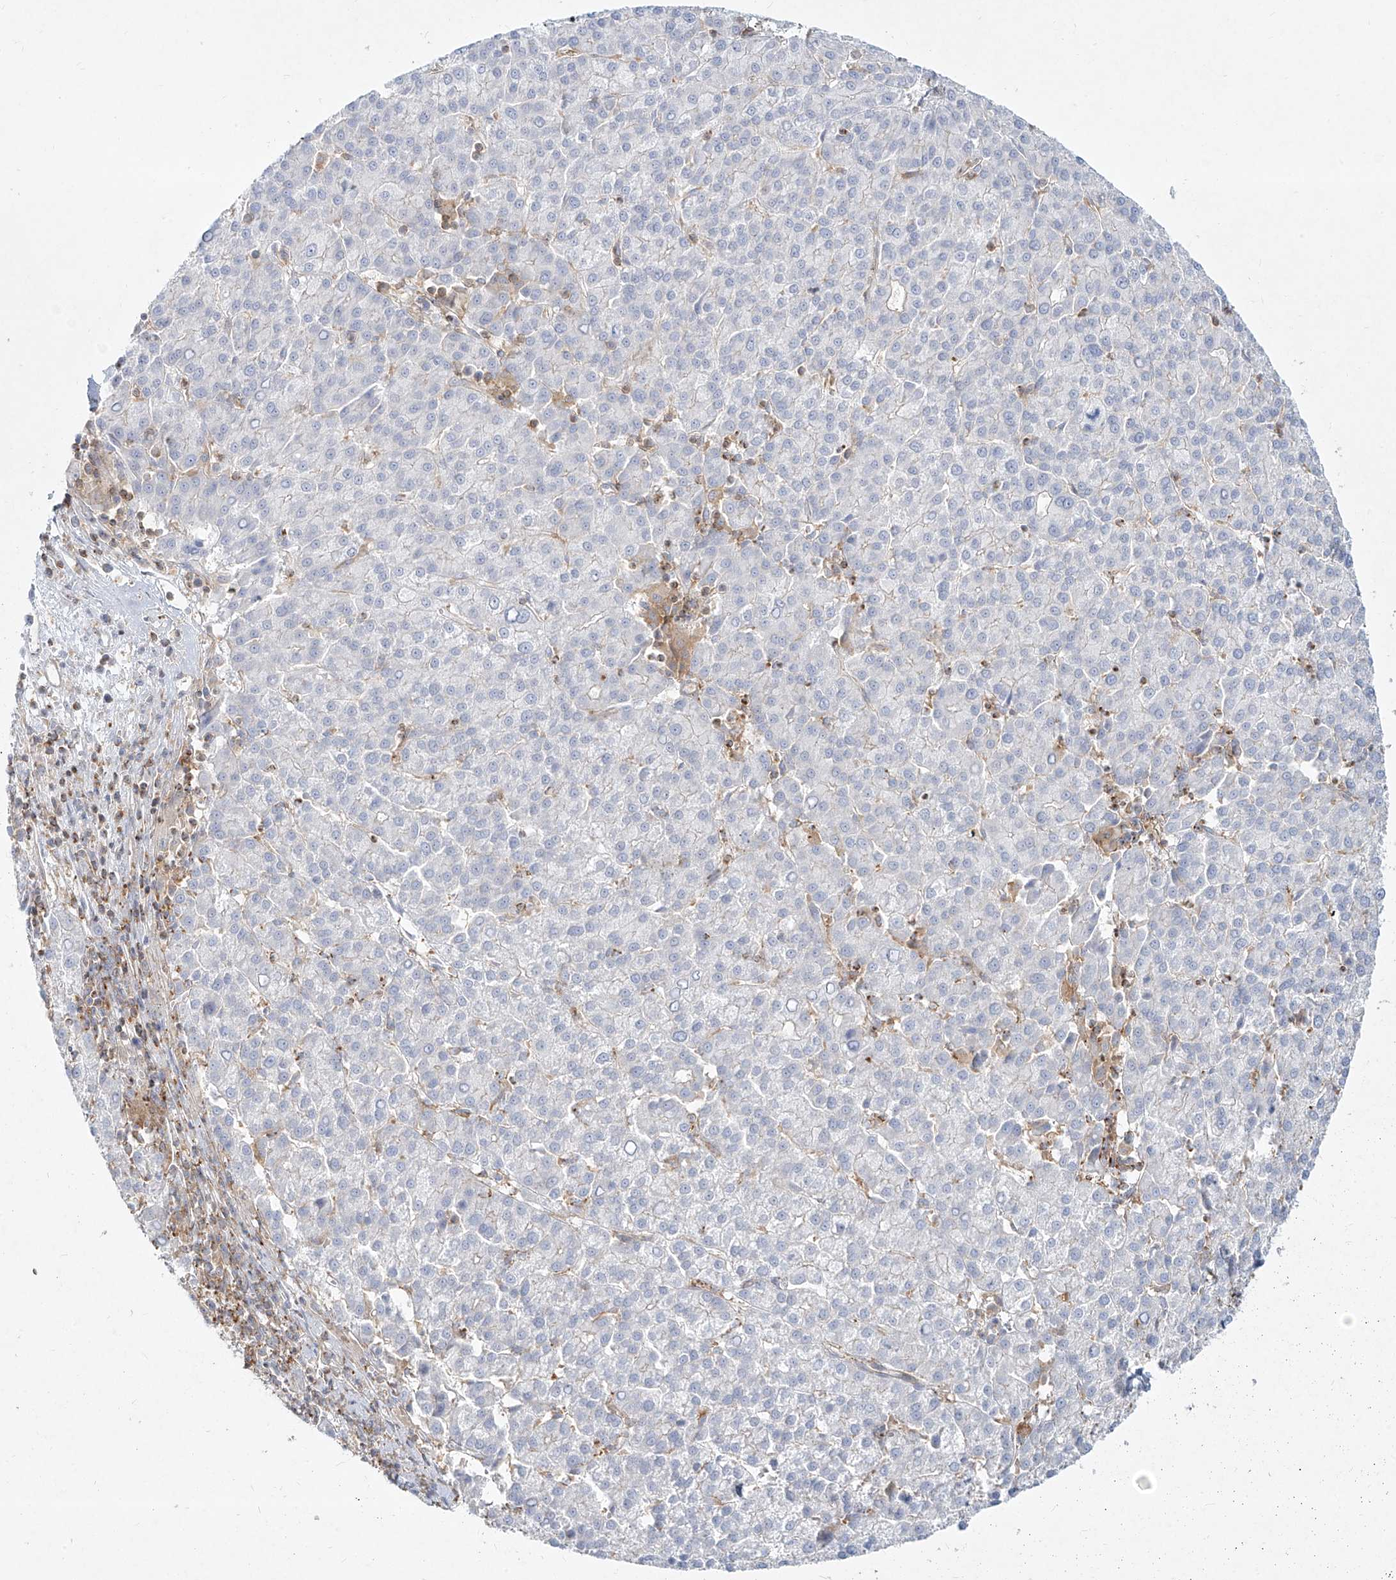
{"staining": {"intensity": "negative", "quantity": "none", "location": "none"}, "tissue": "liver cancer", "cell_type": "Tumor cells", "image_type": "cancer", "snomed": [{"axis": "morphology", "description": "Carcinoma, Hepatocellular, NOS"}, {"axis": "topography", "description": "Liver"}], "caption": "A micrograph of human liver cancer is negative for staining in tumor cells.", "gene": "SLC2A12", "patient": {"sex": "female", "age": 58}}